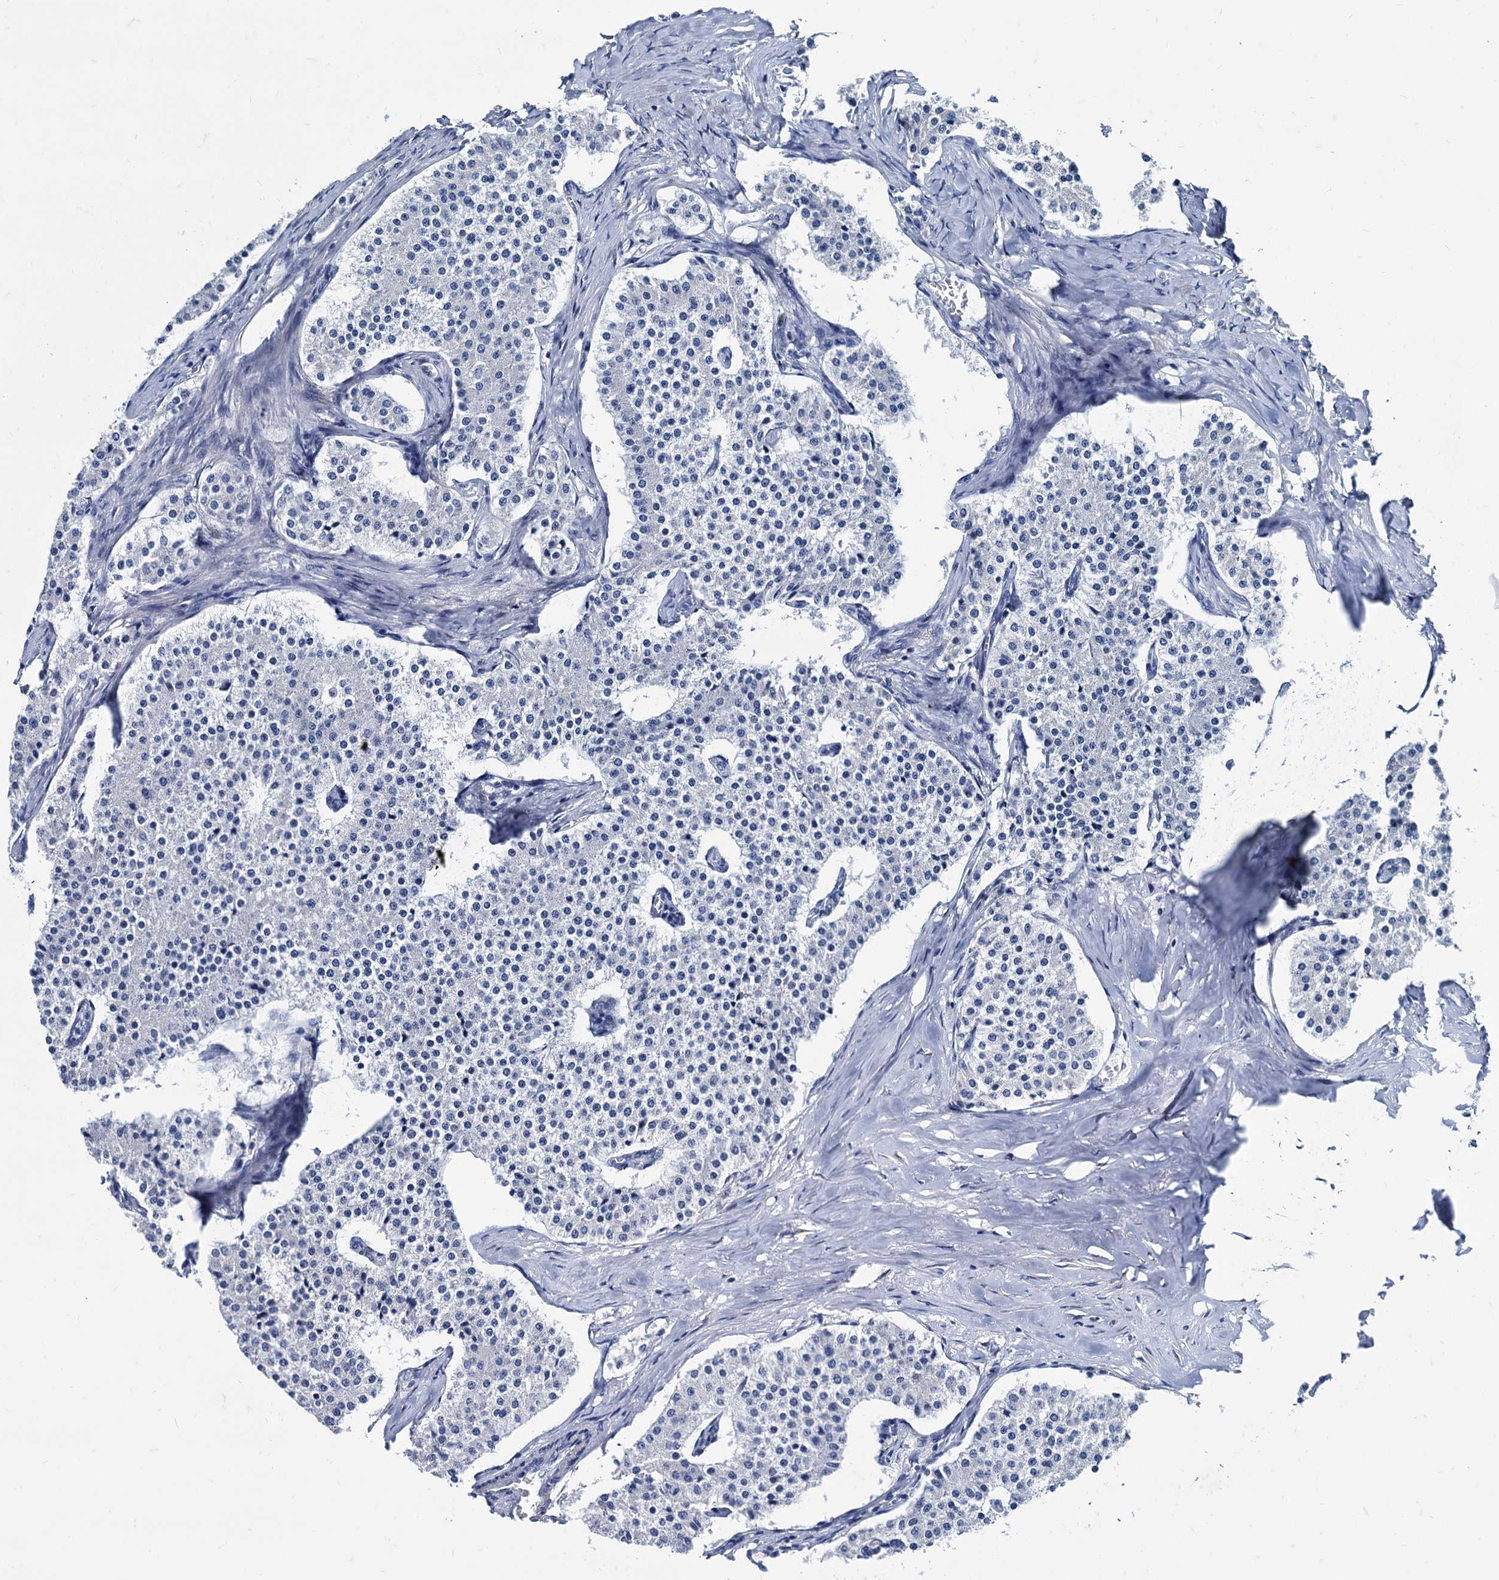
{"staining": {"intensity": "negative", "quantity": "none", "location": "none"}, "tissue": "carcinoid", "cell_type": "Tumor cells", "image_type": "cancer", "snomed": [{"axis": "morphology", "description": "Carcinoid, malignant, NOS"}, {"axis": "topography", "description": "Colon"}], "caption": "IHC of carcinoid exhibits no positivity in tumor cells. The staining was performed using DAB to visualize the protein expression in brown, while the nuclei were stained in blue with hematoxylin (Magnification: 20x).", "gene": "FOXR2", "patient": {"sex": "female", "age": 52}}